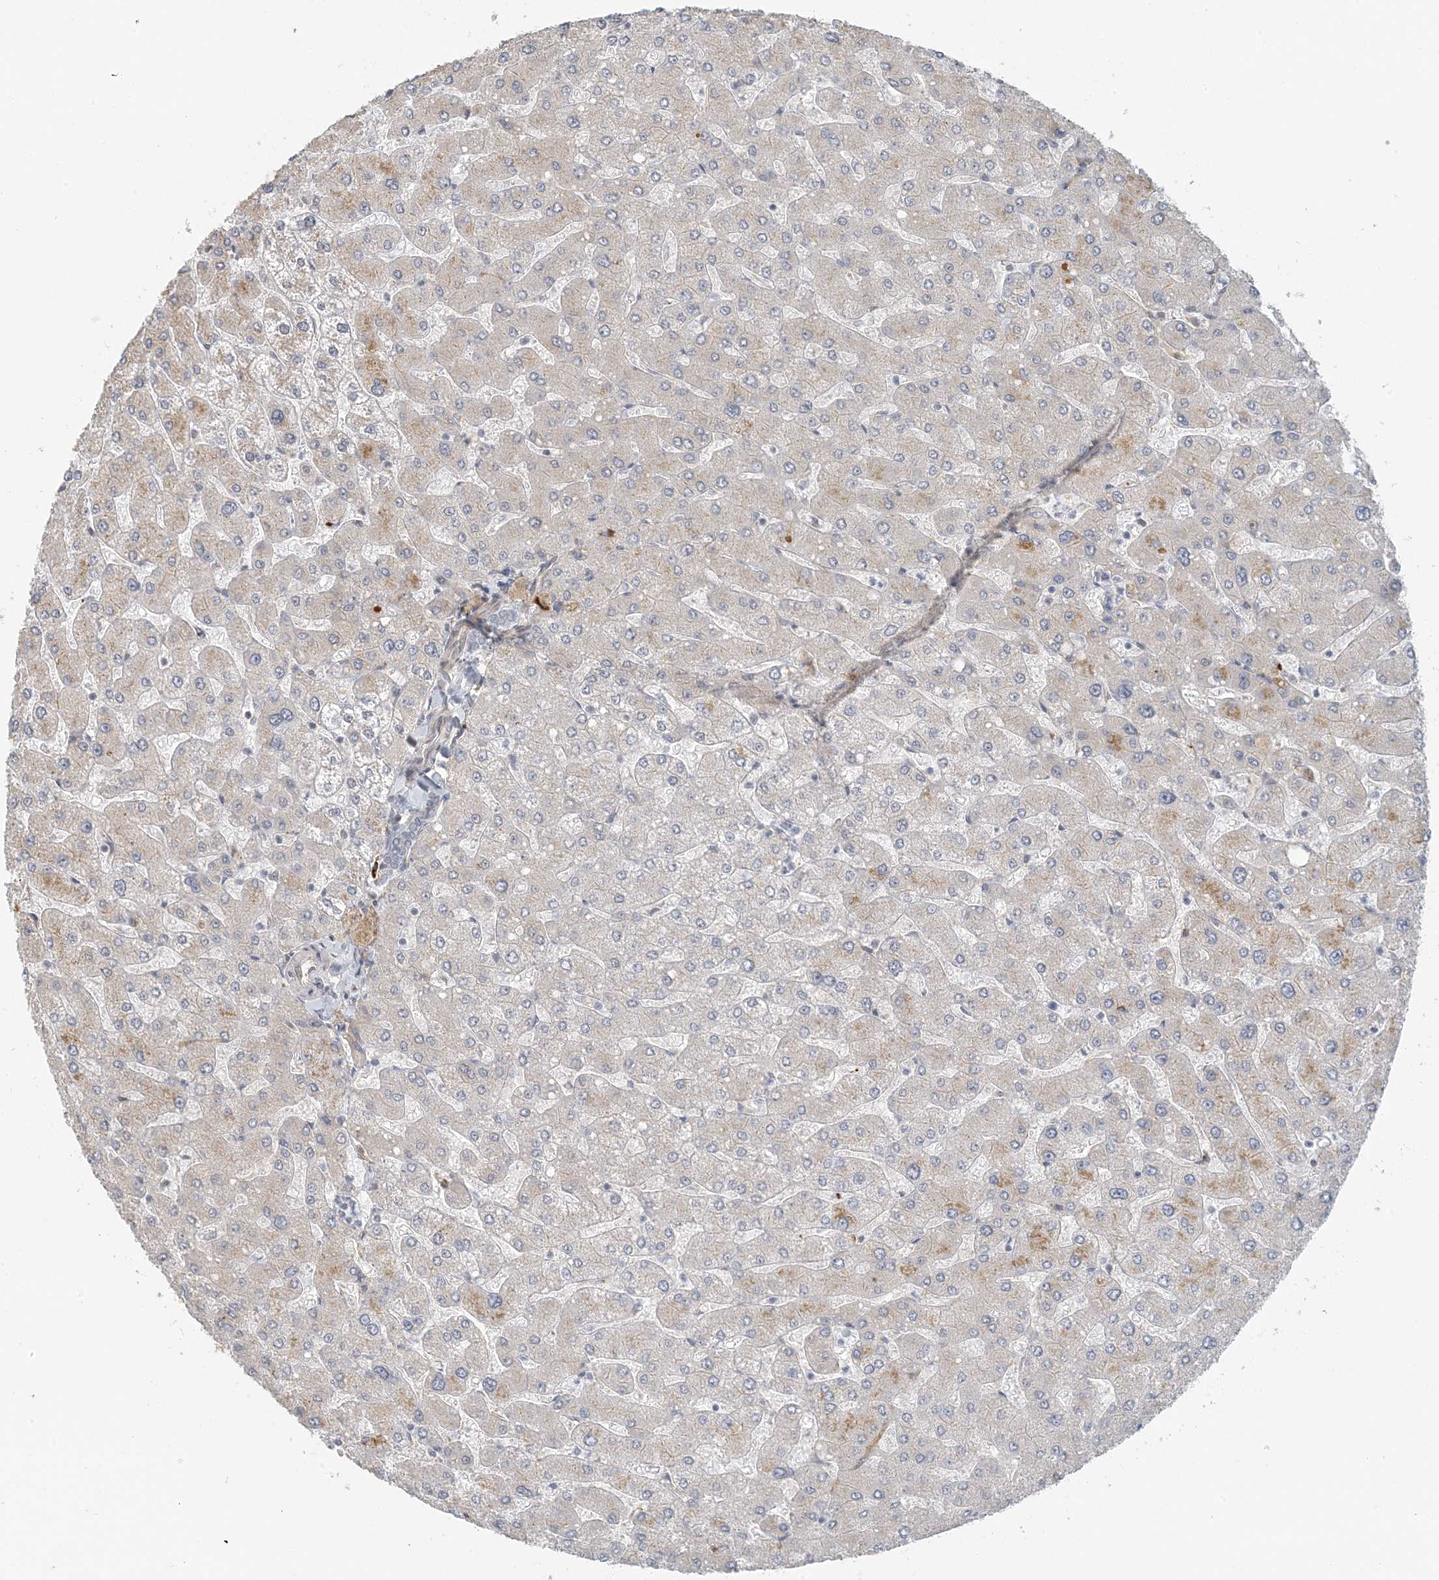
{"staining": {"intensity": "negative", "quantity": "none", "location": "none"}, "tissue": "liver", "cell_type": "Cholangiocytes", "image_type": "normal", "snomed": [{"axis": "morphology", "description": "Normal tissue, NOS"}, {"axis": "topography", "description": "Liver"}], "caption": "Protein analysis of normal liver reveals no significant staining in cholangiocytes.", "gene": "ZCCHC4", "patient": {"sex": "male", "age": 55}}